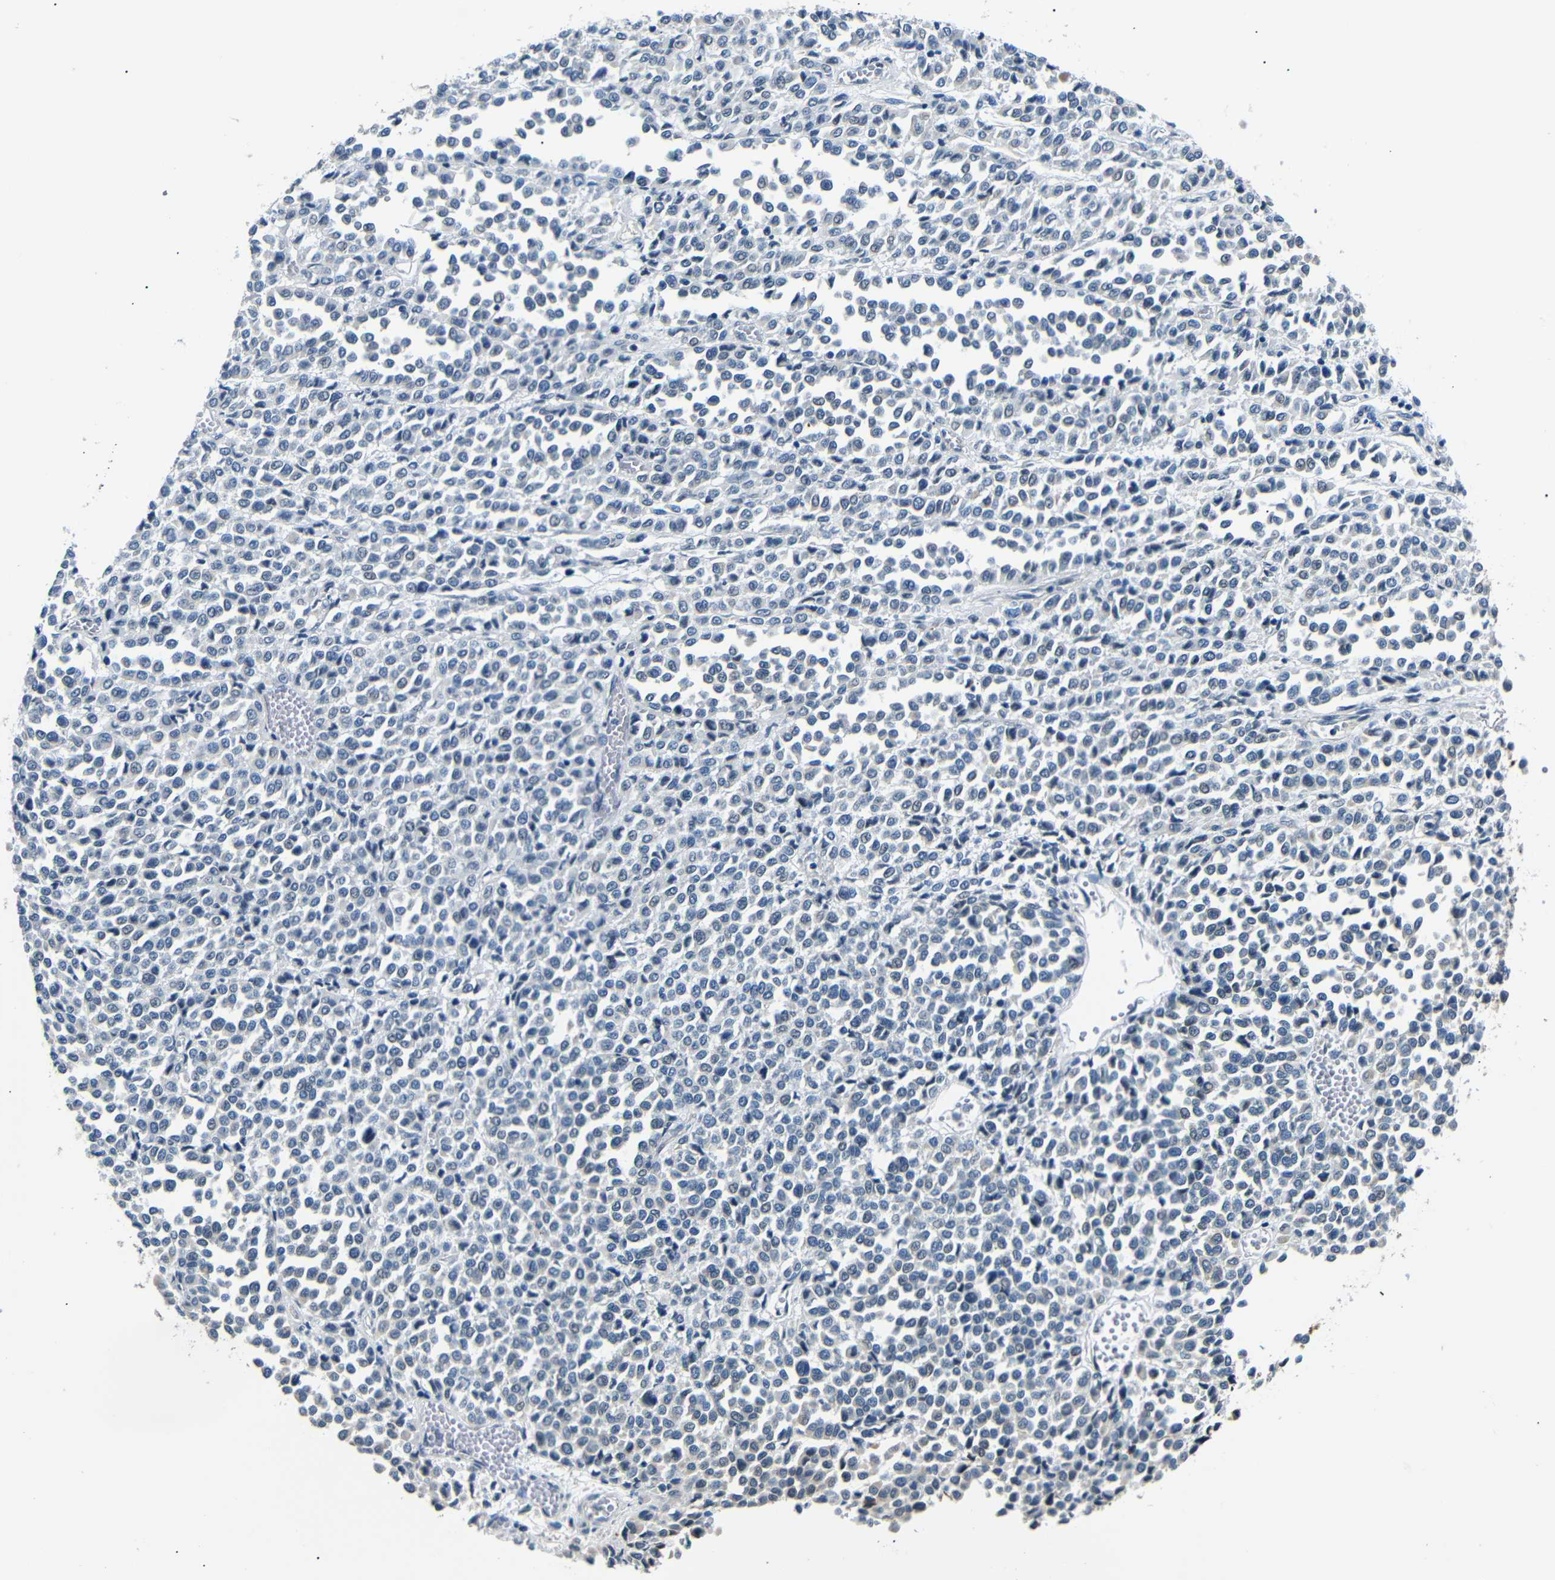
{"staining": {"intensity": "negative", "quantity": "none", "location": "none"}, "tissue": "melanoma", "cell_type": "Tumor cells", "image_type": "cancer", "snomed": [{"axis": "morphology", "description": "Malignant melanoma, Metastatic site"}, {"axis": "topography", "description": "Pancreas"}], "caption": "The image demonstrates no significant positivity in tumor cells of malignant melanoma (metastatic site). (IHC, brightfield microscopy, high magnification).", "gene": "TAFA1", "patient": {"sex": "female", "age": 30}}